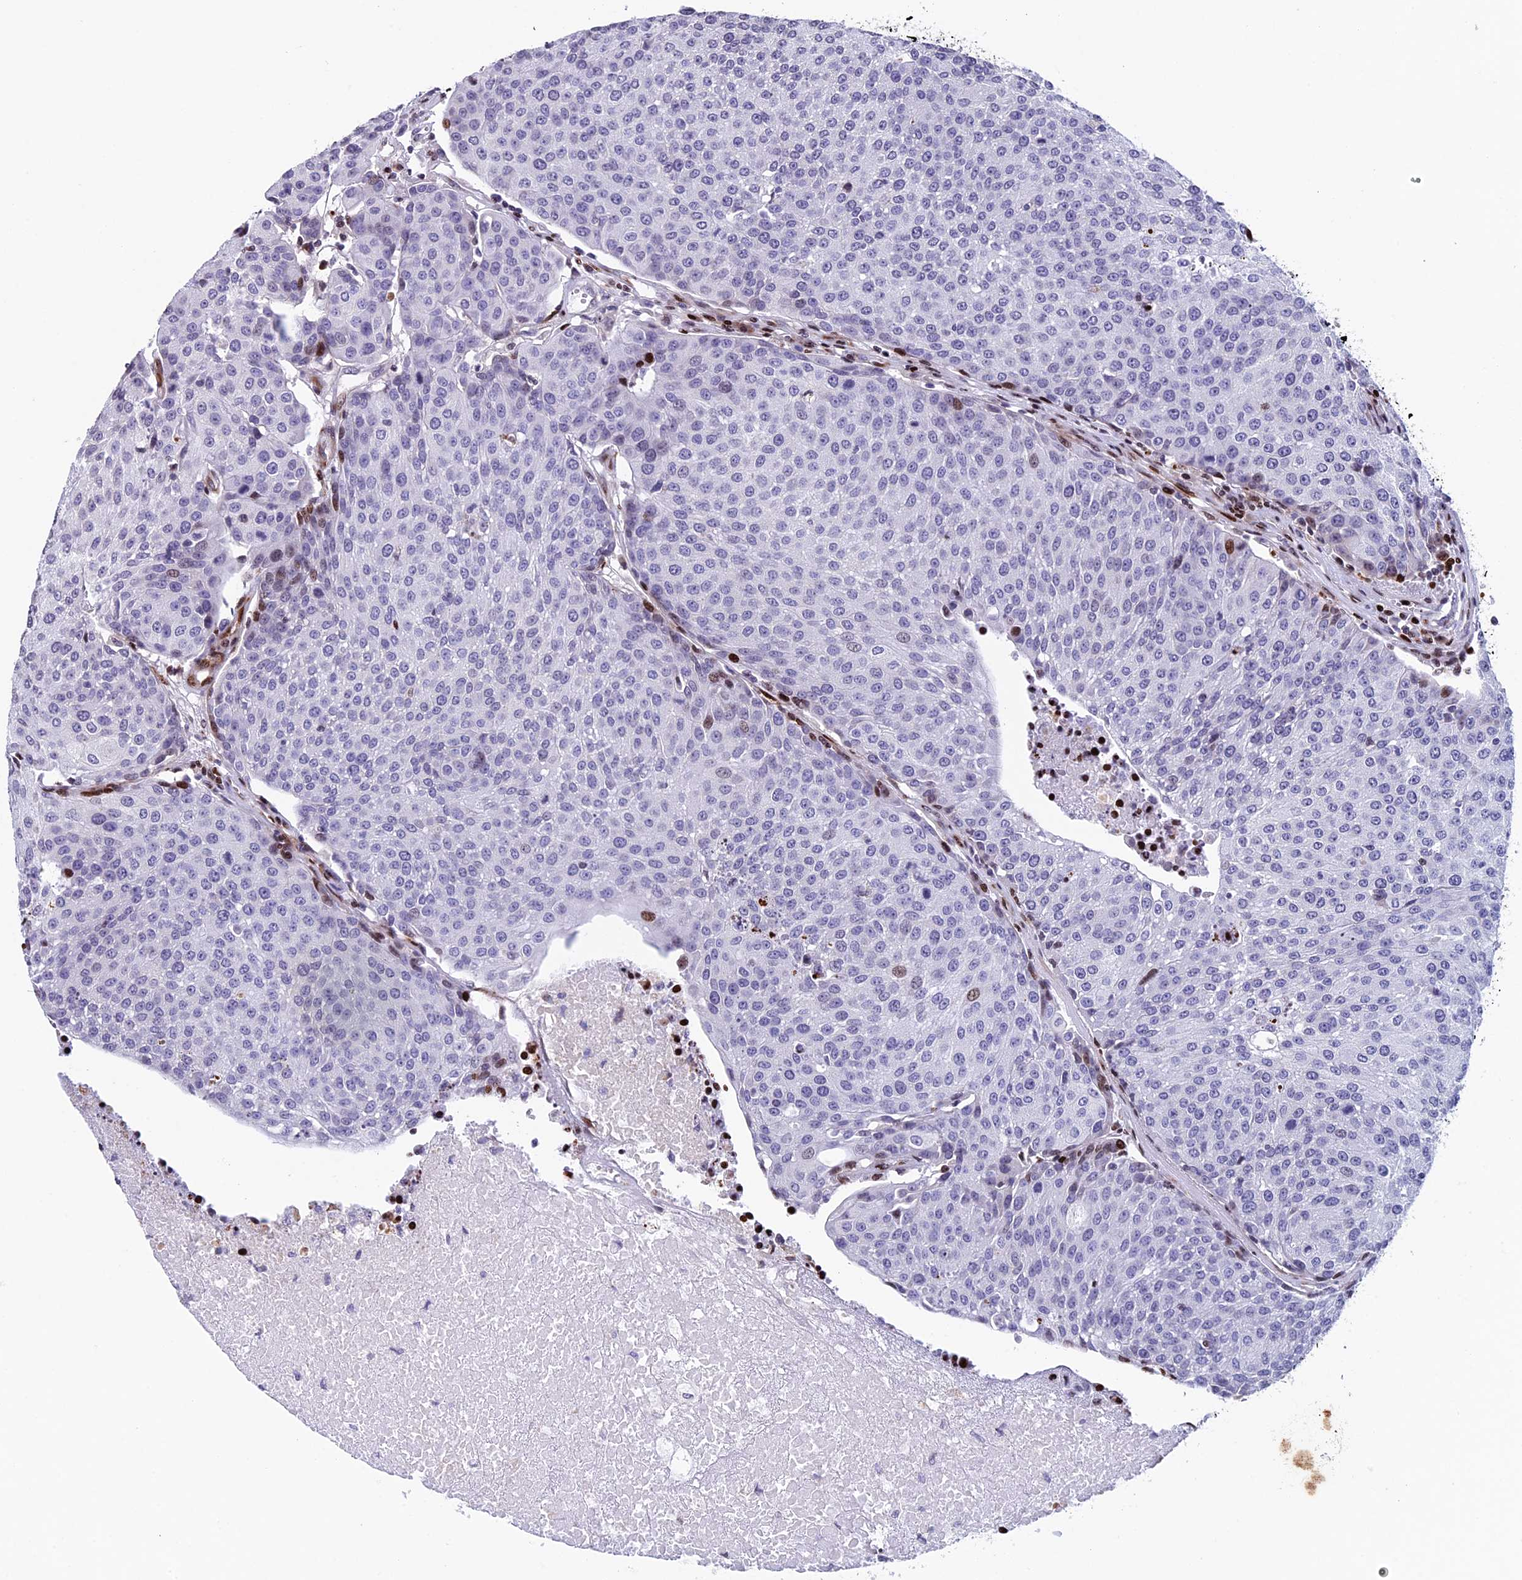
{"staining": {"intensity": "moderate", "quantity": "<25%", "location": "nuclear"}, "tissue": "urothelial cancer", "cell_type": "Tumor cells", "image_type": "cancer", "snomed": [{"axis": "morphology", "description": "Urothelial carcinoma, High grade"}, {"axis": "topography", "description": "Urinary bladder"}], "caption": "Urothelial carcinoma (high-grade) tissue displays moderate nuclear positivity in approximately <25% of tumor cells", "gene": "BTBD3", "patient": {"sex": "female", "age": 85}}